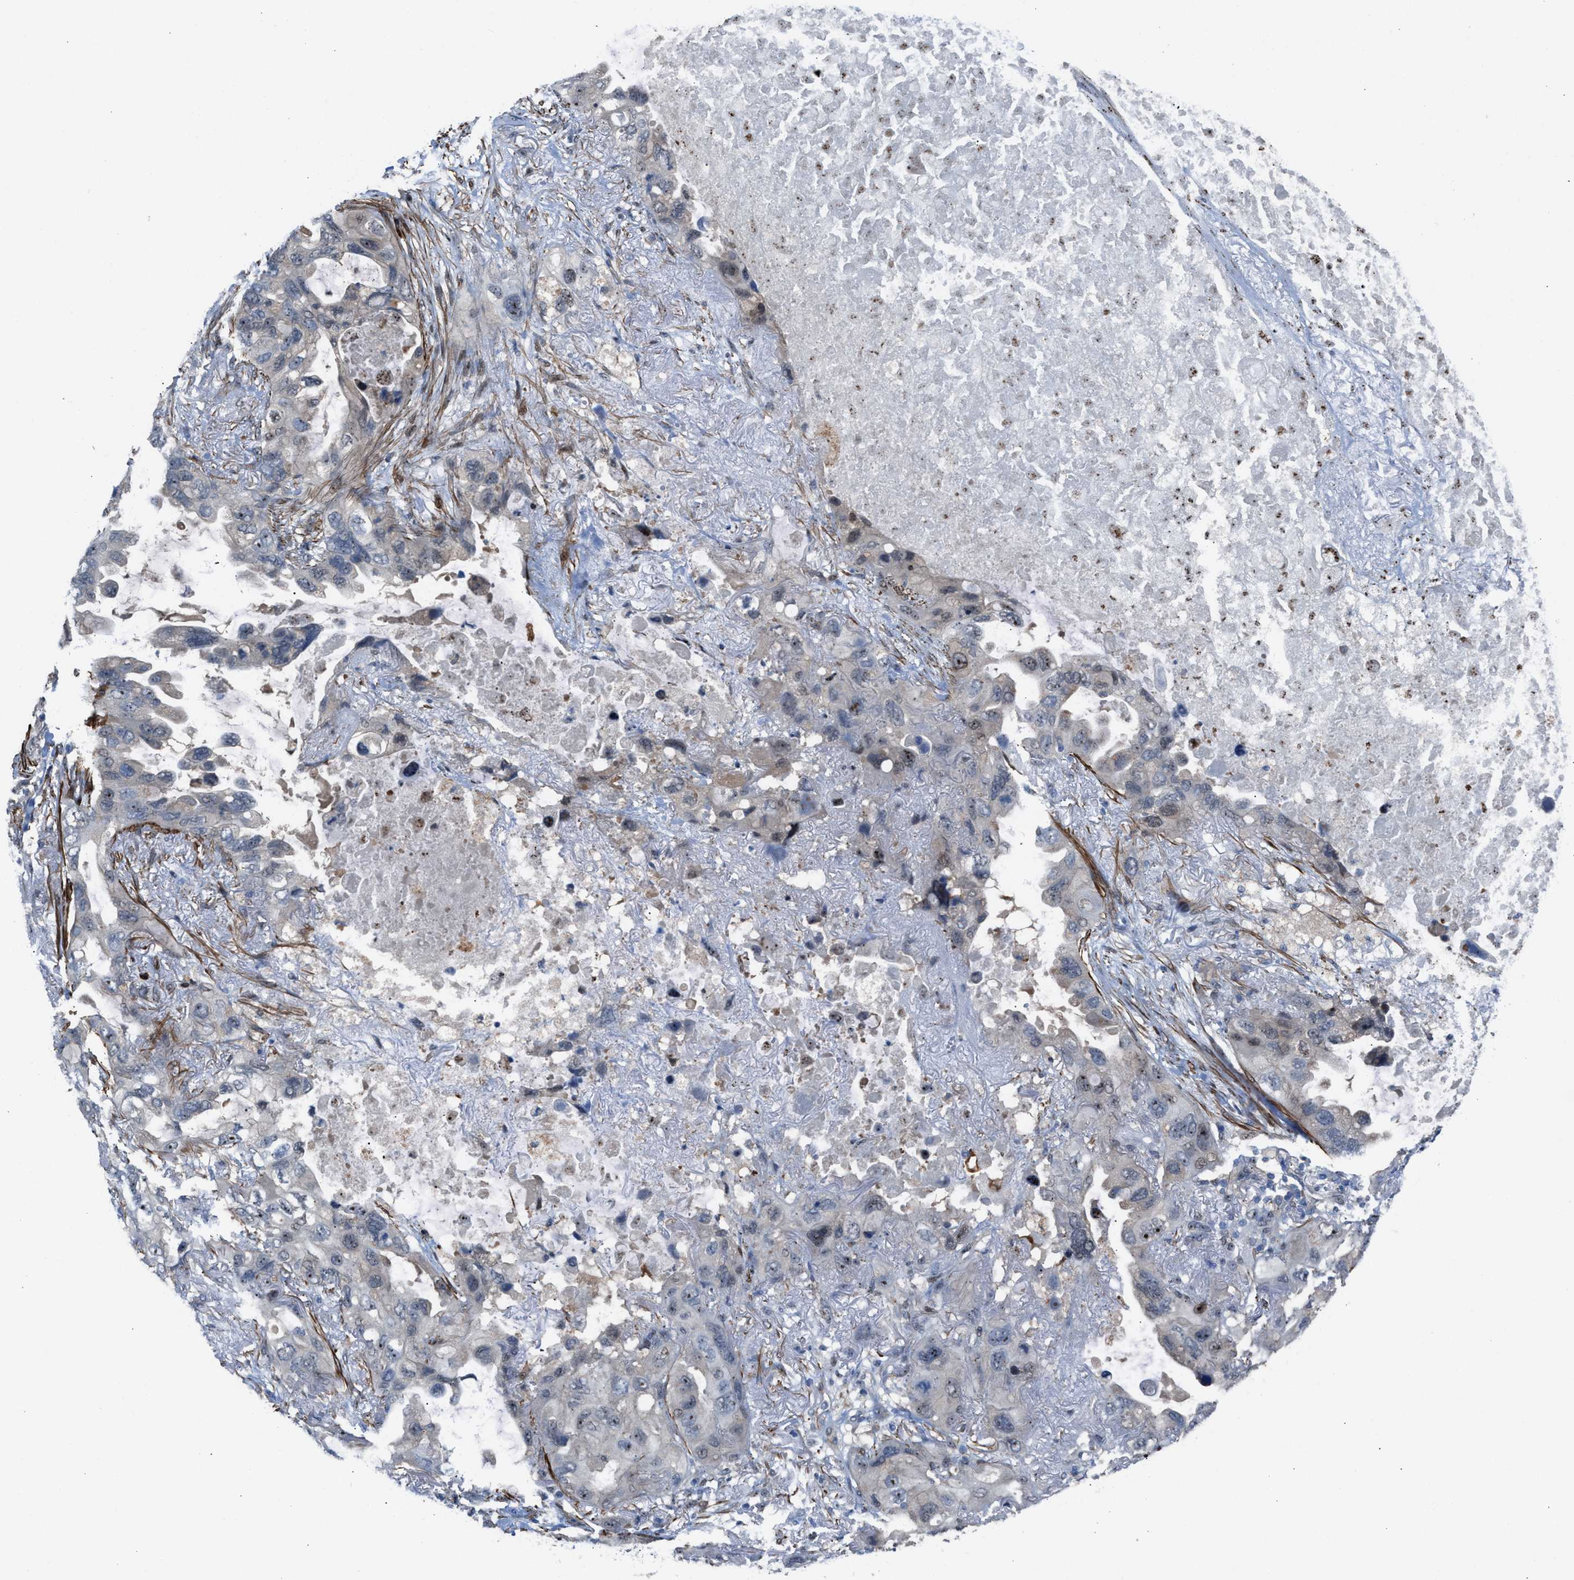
{"staining": {"intensity": "moderate", "quantity": "<25%", "location": "nuclear"}, "tissue": "lung cancer", "cell_type": "Tumor cells", "image_type": "cancer", "snomed": [{"axis": "morphology", "description": "Squamous cell carcinoma, NOS"}, {"axis": "topography", "description": "Lung"}], "caption": "Protein staining exhibits moderate nuclear staining in approximately <25% of tumor cells in lung cancer.", "gene": "NQO2", "patient": {"sex": "female", "age": 73}}